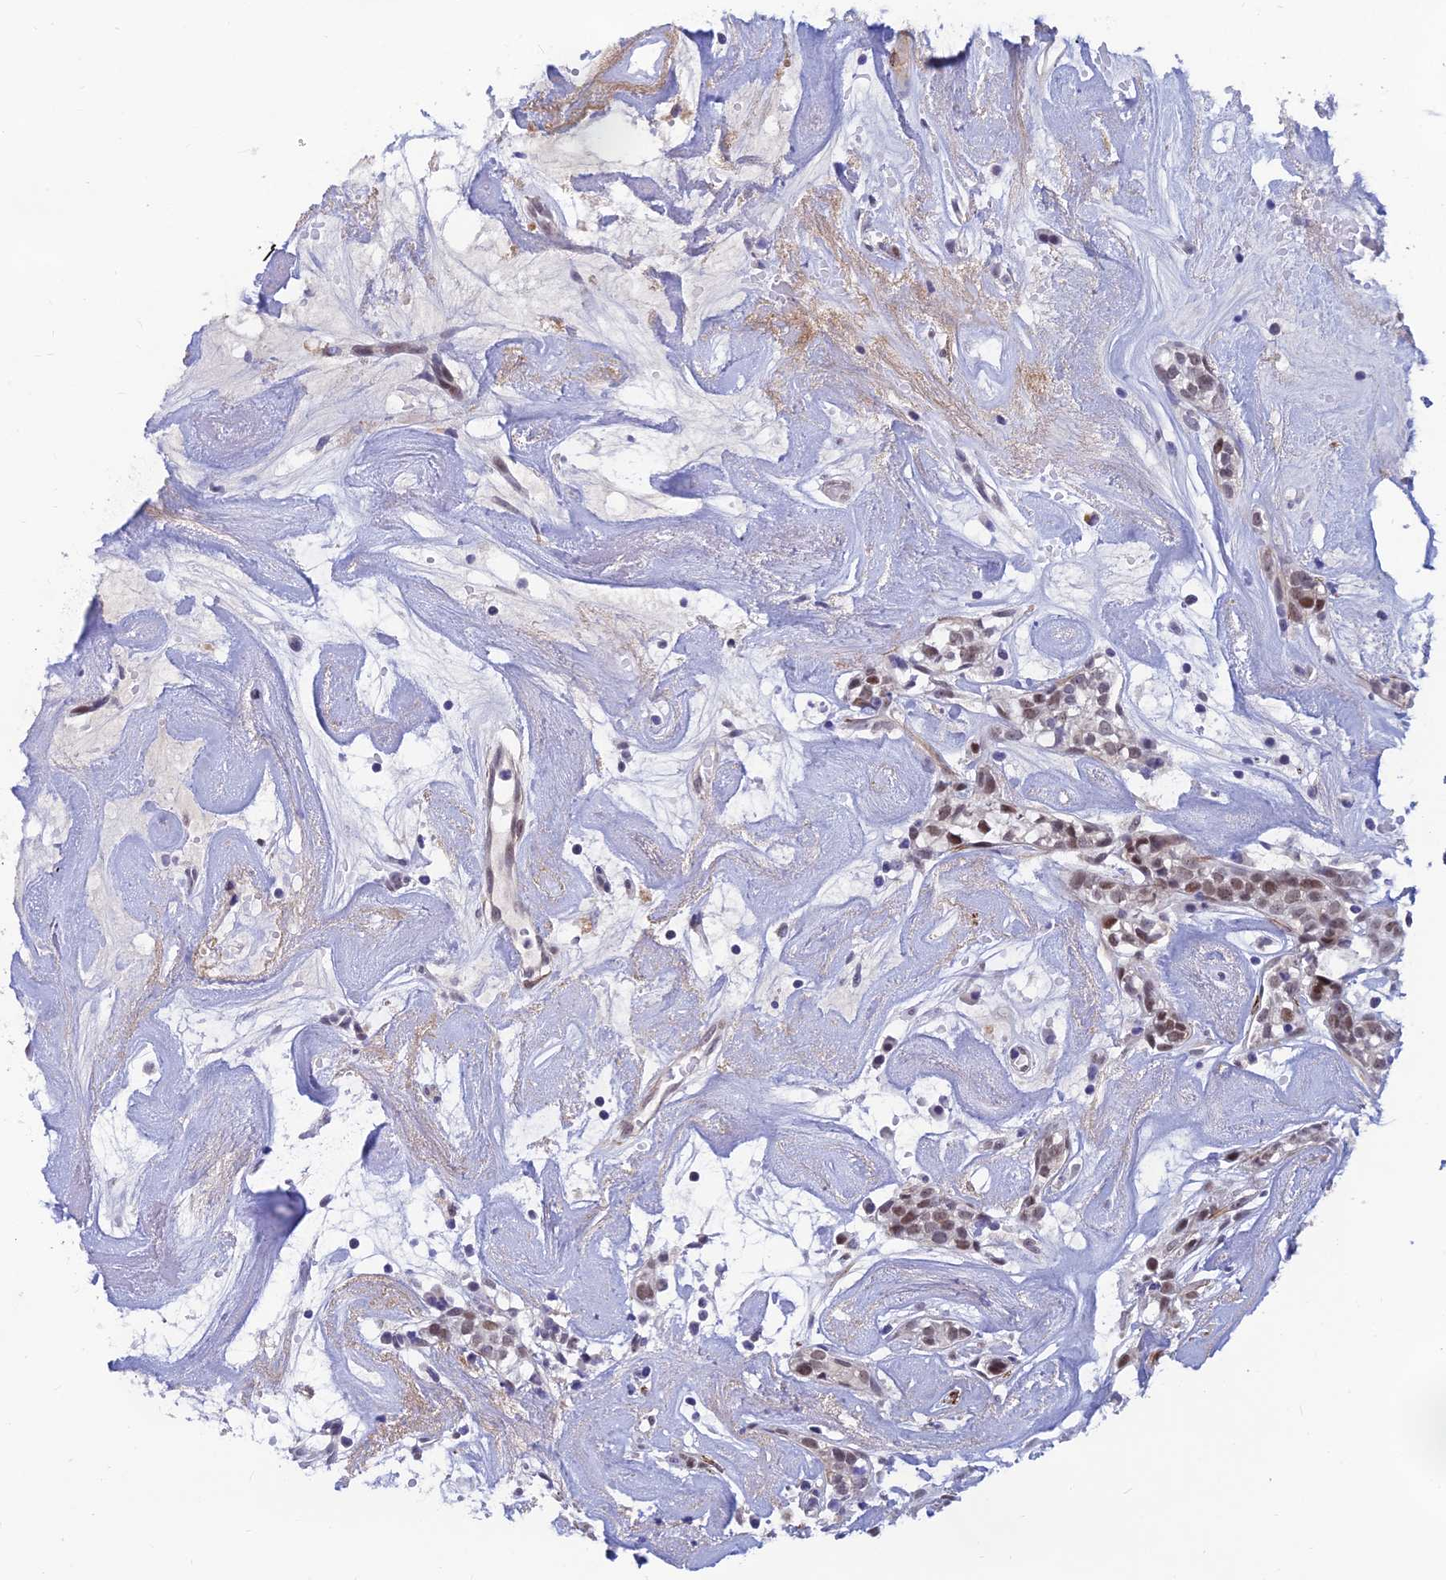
{"staining": {"intensity": "moderate", "quantity": "25%-75%", "location": "nuclear"}, "tissue": "head and neck cancer", "cell_type": "Tumor cells", "image_type": "cancer", "snomed": [{"axis": "morphology", "description": "Adenocarcinoma, NOS"}, {"axis": "topography", "description": "Salivary gland"}, {"axis": "topography", "description": "Head-Neck"}], "caption": "Immunohistochemistry micrograph of human head and neck cancer stained for a protein (brown), which exhibits medium levels of moderate nuclear staining in approximately 25%-75% of tumor cells.", "gene": "CLK4", "patient": {"sex": "female", "age": 65}}